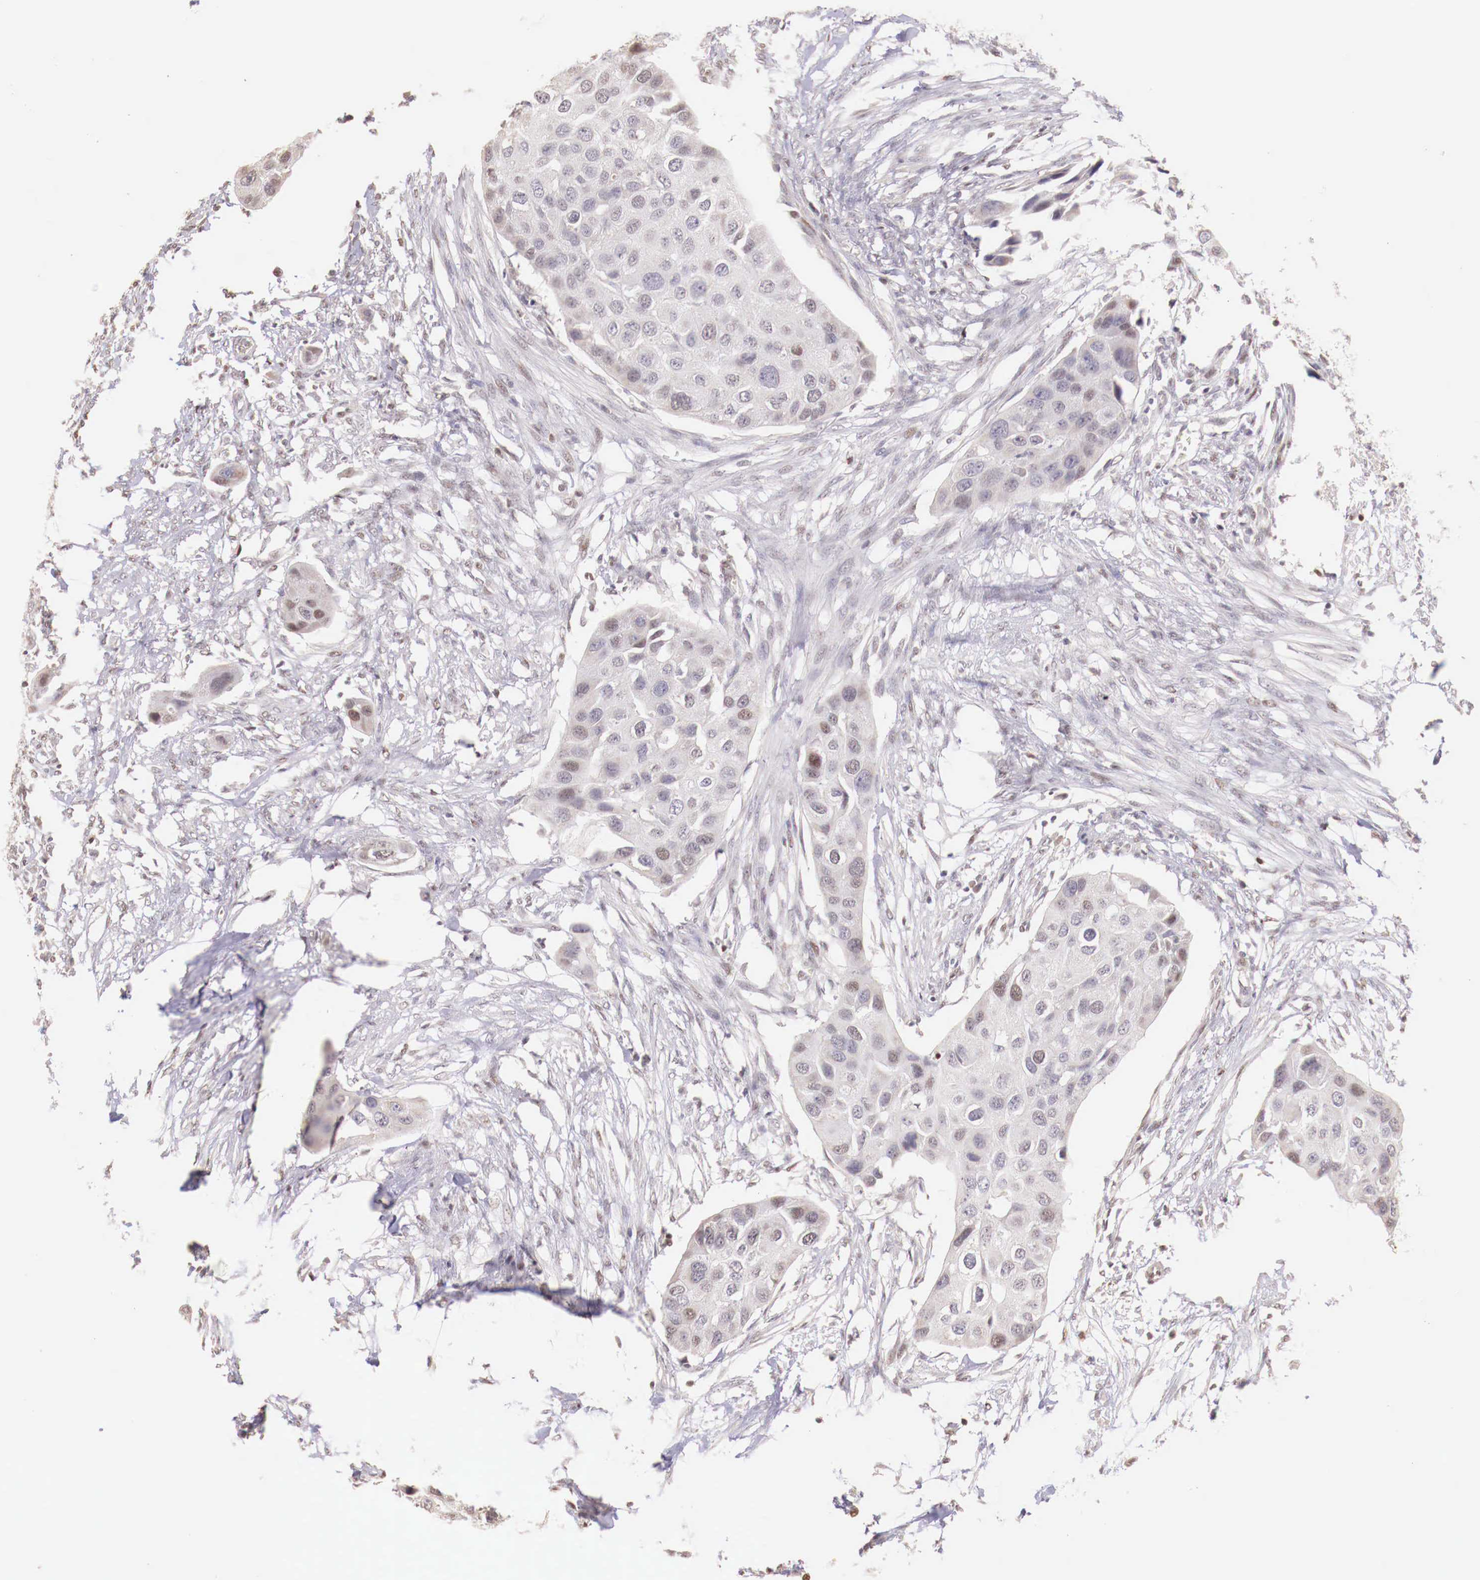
{"staining": {"intensity": "weak", "quantity": "<25%", "location": "nuclear"}, "tissue": "urothelial cancer", "cell_type": "Tumor cells", "image_type": "cancer", "snomed": [{"axis": "morphology", "description": "Urothelial carcinoma, High grade"}, {"axis": "topography", "description": "Urinary bladder"}], "caption": "High-grade urothelial carcinoma was stained to show a protein in brown. There is no significant positivity in tumor cells.", "gene": "SP1", "patient": {"sex": "male", "age": 55}}